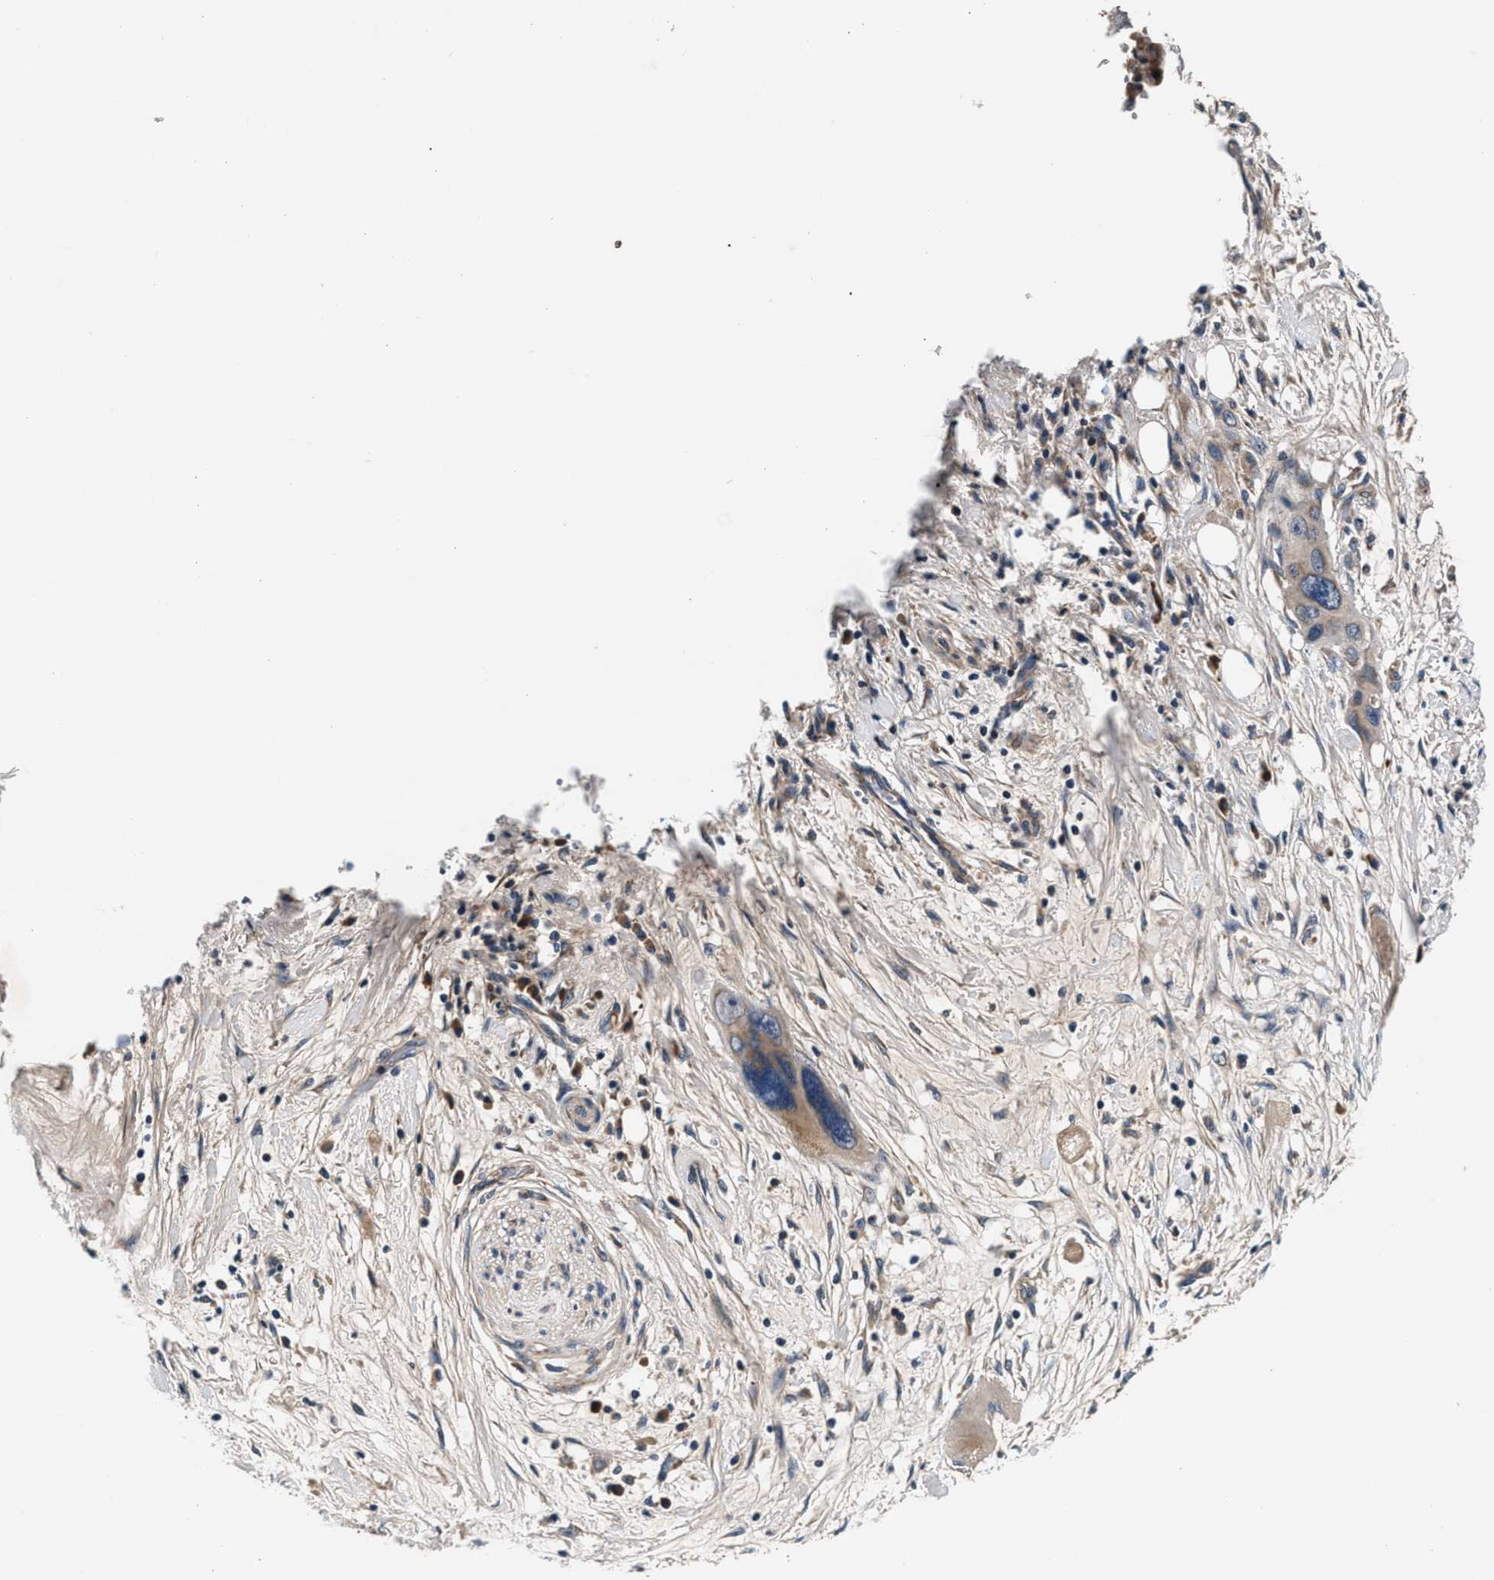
{"staining": {"intensity": "moderate", "quantity": ">75%", "location": "cytoplasmic/membranous"}, "tissue": "pancreatic cancer", "cell_type": "Tumor cells", "image_type": "cancer", "snomed": [{"axis": "morphology", "description": "Adenocarcinoma, NOS"}, {"axis": "topography", "description": "Pancreas"}], "caption": "Immunohistochemistry photomicrograph of neoplastic tissue: human pancreatic adenocarcinoma stained using IHC reveals medium levels of moderate protein expression localized specifically in the cytoplasmic/membranous of tumor cells, appearing as a cytoplasmic/membranous brown color.", "gene": "IMMT", "patient": {"sex": "male", "age": 73}}